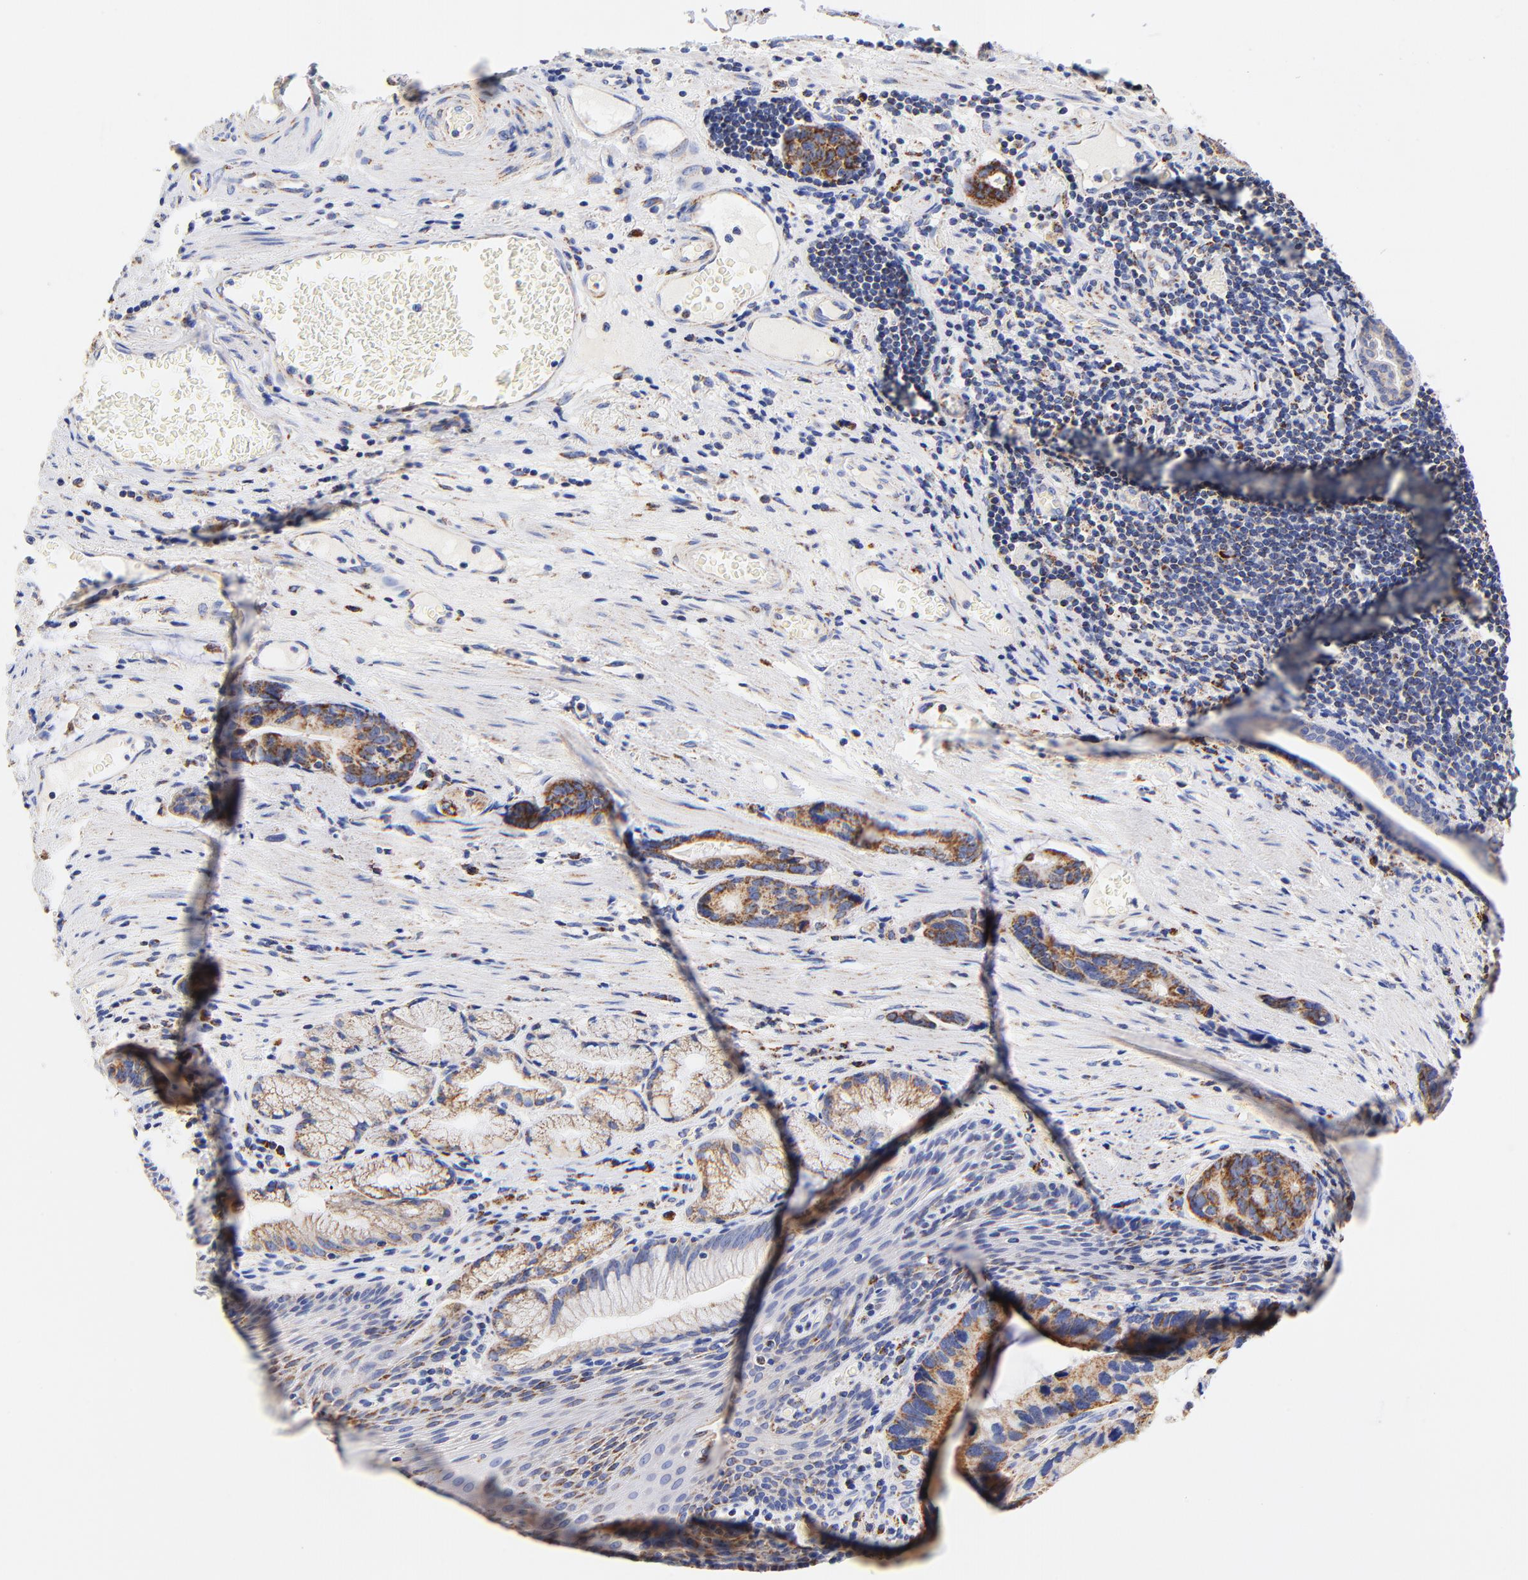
{"staining": {"intensity": "moderate", "quantity": ">75%", "location": "cytoplasmic/membranous"}, "tissue": "stomach cancer", "cell_type": "Tumor cells", "image_type": "cancer", "snomed": [{"axis": "morphology", "description": "Adenocarcinoma, NOS"}, {"axis": "topography", "description": "Esophagus"}, {"axis": "topography", "description": "Stomach"}], "caption": "Immunohistochemical staining of stomach cancer displays medium levels of moderate cytoplasmic/membranous expression in approximately >75% of tumor cells.", "gene": "ATP5F1D", "patient": {"sex": "male", "age": 74}}